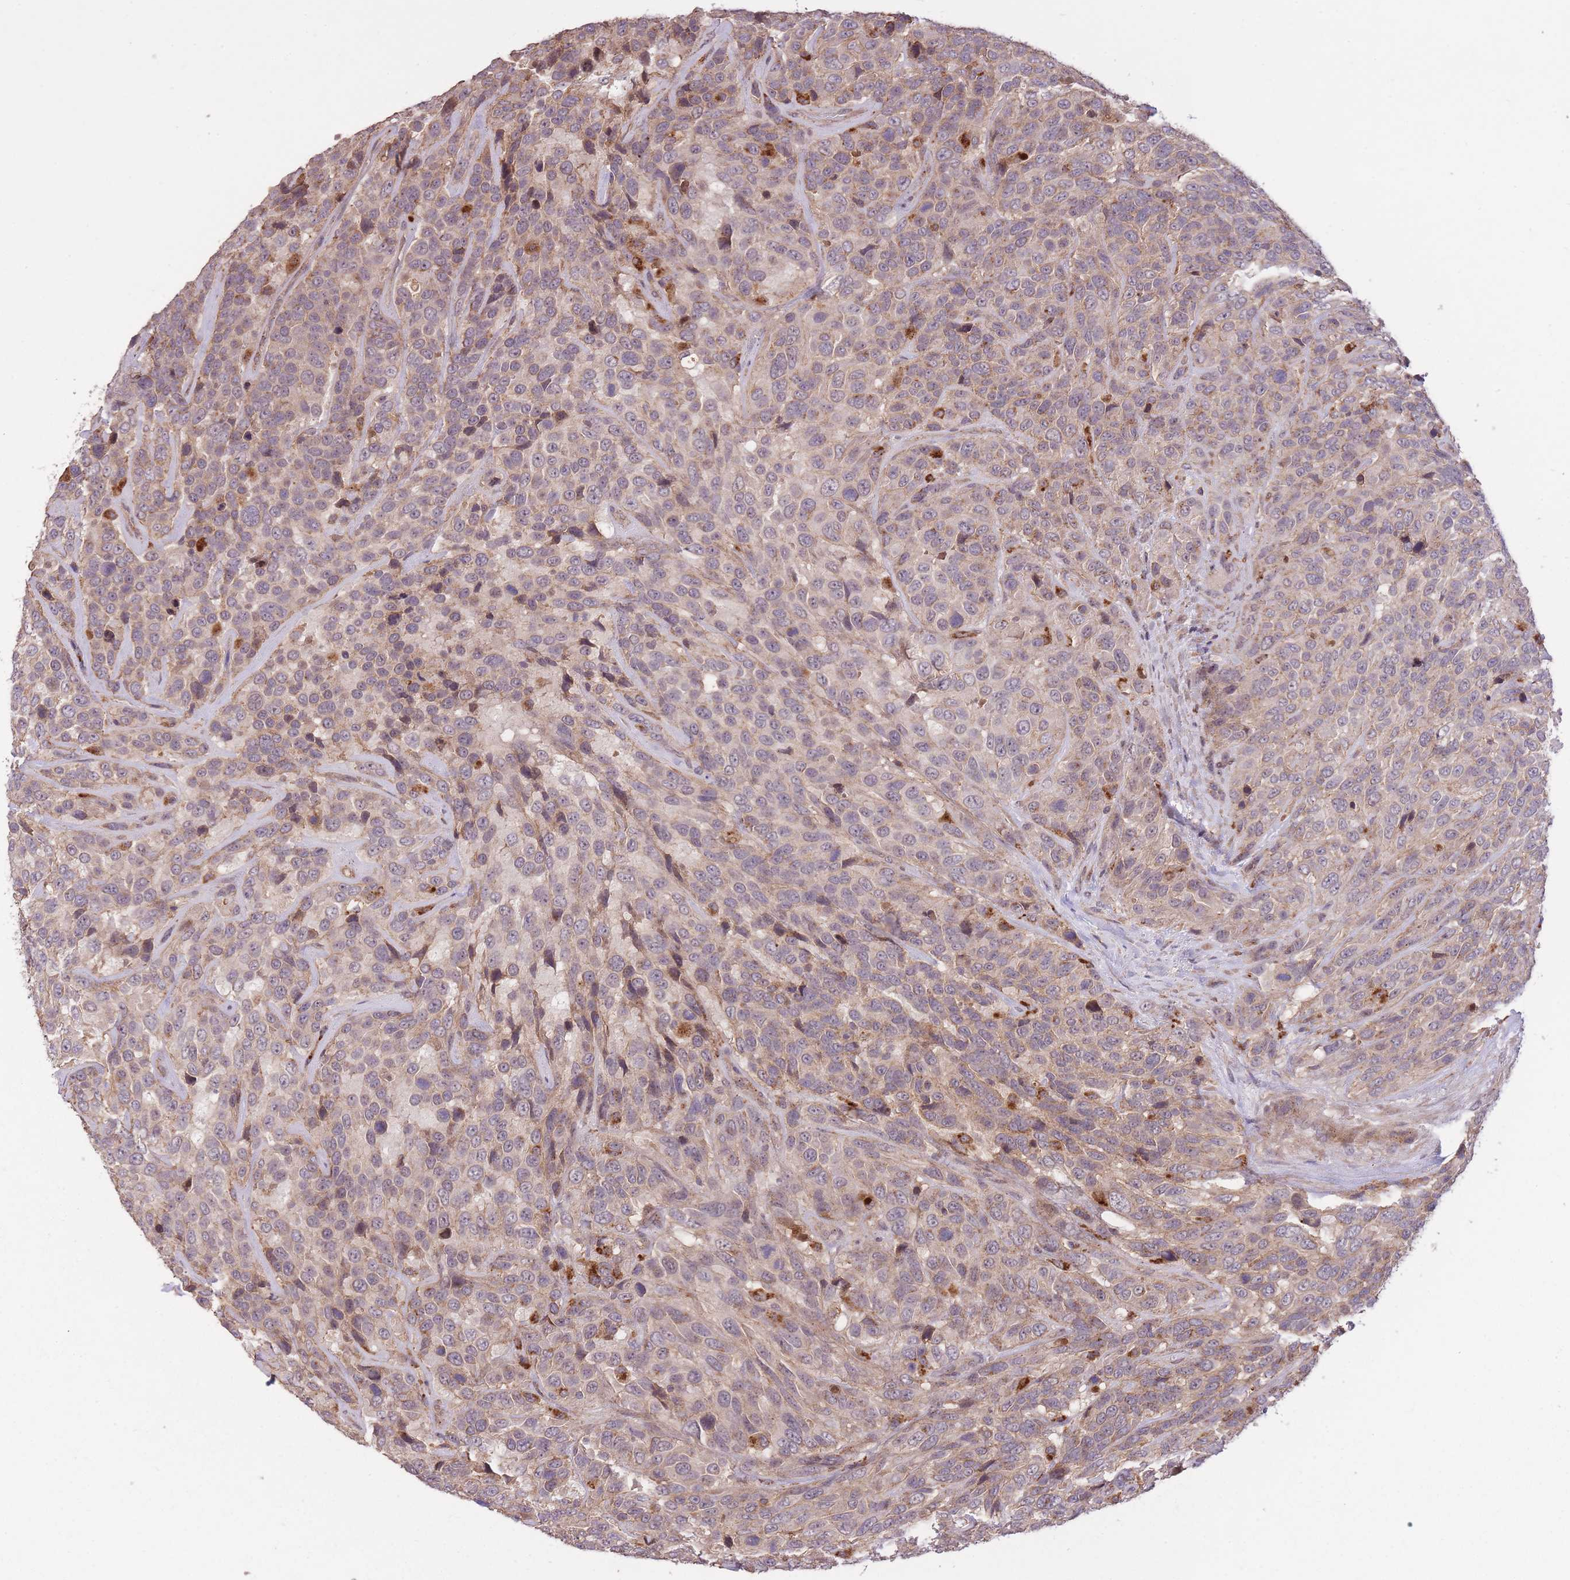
{"staining": {"intensity": "weak", "quantity": "25%-75%", "location": "cytoplasmic/membranous"}, "tissue": "urothelial cancer", "cell_type": "Tumor cells", "image_type": "cancer", "snomed": [{"axis": "morphology", "description": "Urothelial carcinoma, High grade"}, {"axis": "topography", "description": "Urinary bladder"}], "caption": "DAB immunohistochemical staining of high-grade urothelial carcinoma exhibits weak cytoplasmic/membranous protein staining in approximately 25%-75% of tumor cells.", "gene": "POLR3F", "patient": {"sex": "female", "age": 70}}